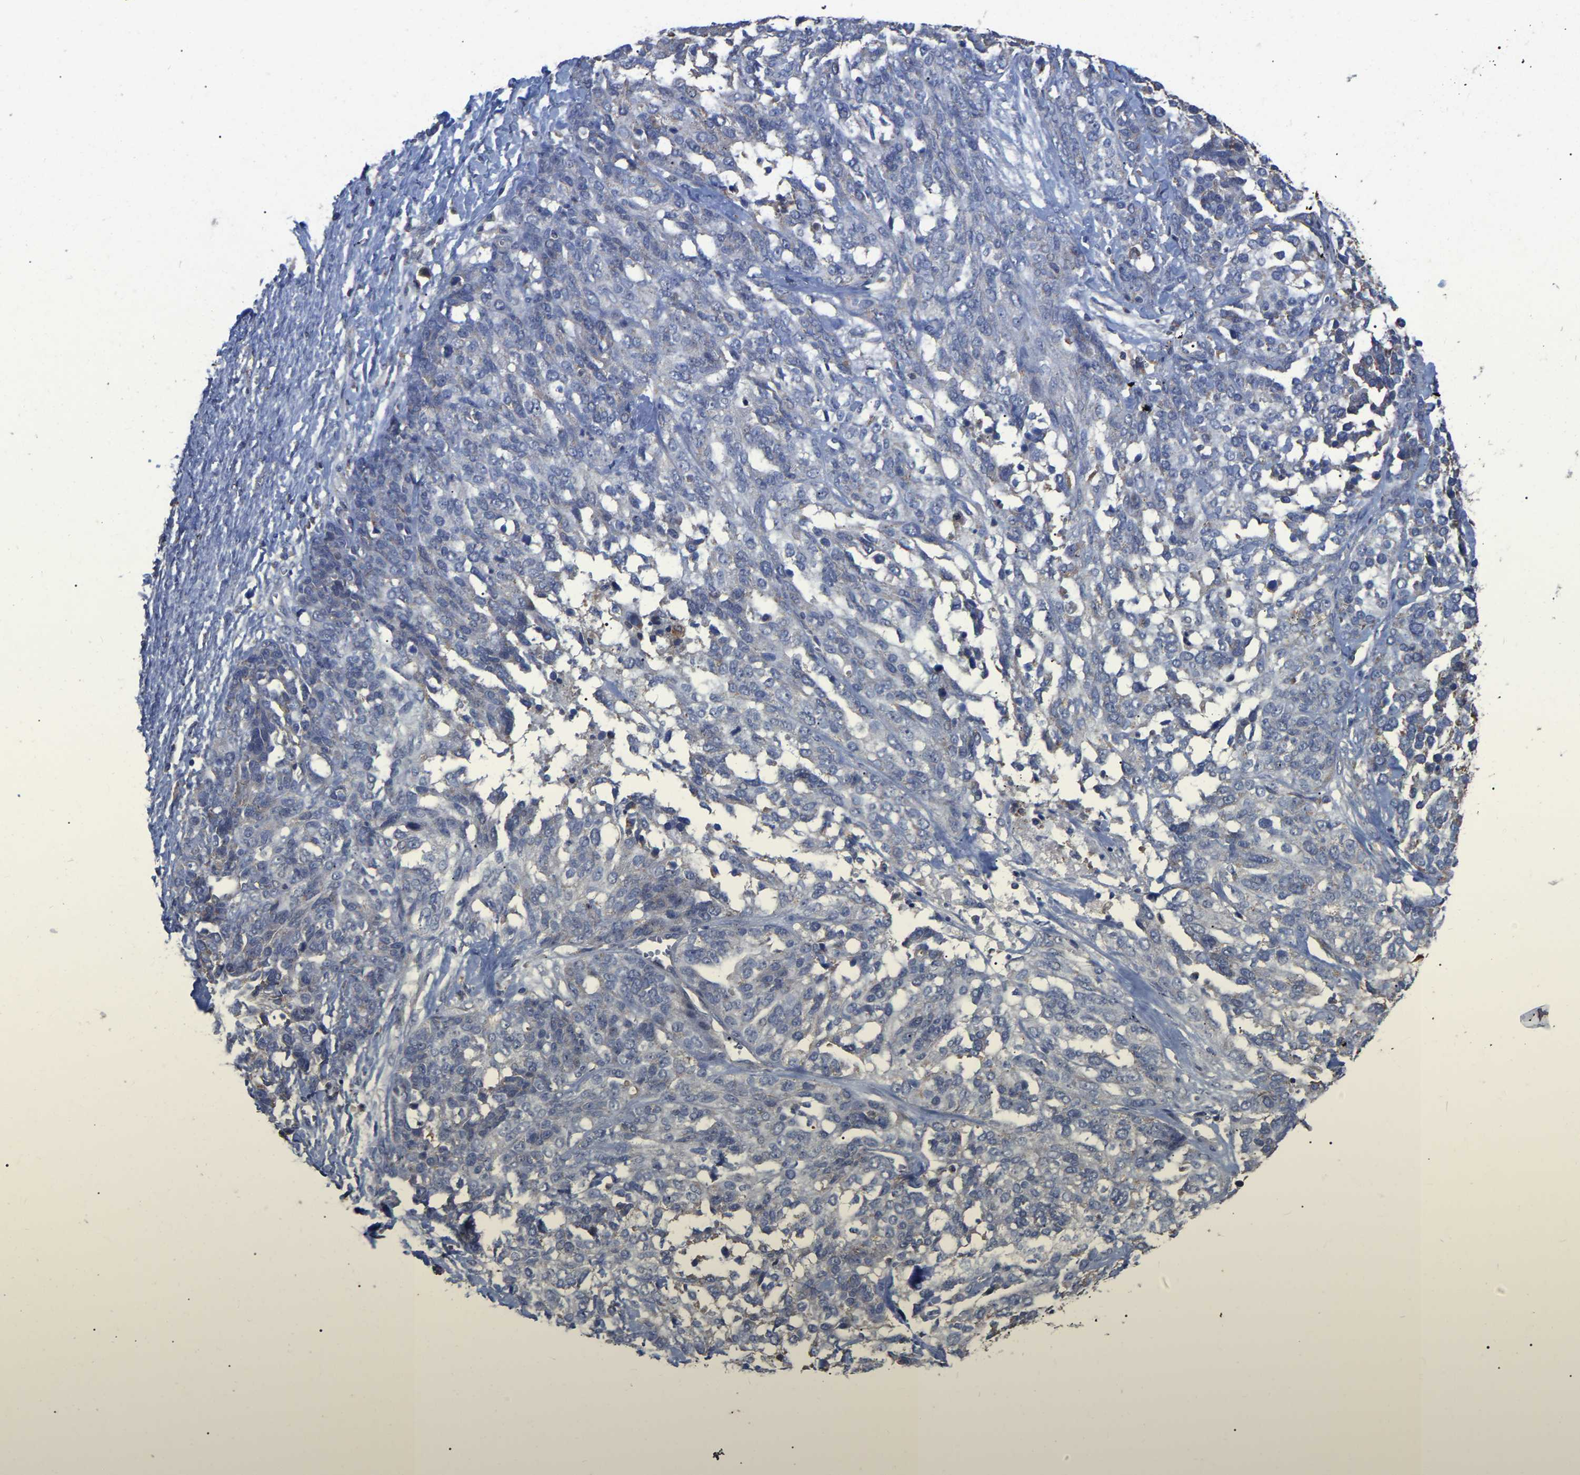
{"staining": {"intensity": "negative", "quantity": "none", "location": "none"}, "tissue": "ovarian cancer", "cell_type": "Tumor cells", "image_type": "cancer", "snomed": [{"axis": "morphology", "description": "Cystadenocarcinoma, serous, NOS"}, {"axis": "topography", "description": "Ovary"}], "caption": "This is a micrograph of IHC staining of ovarian cancer, which shows no positivity in tumor cells.", "gene": "FAM171A2", "patient": {"sex": "female", "age": 44}}